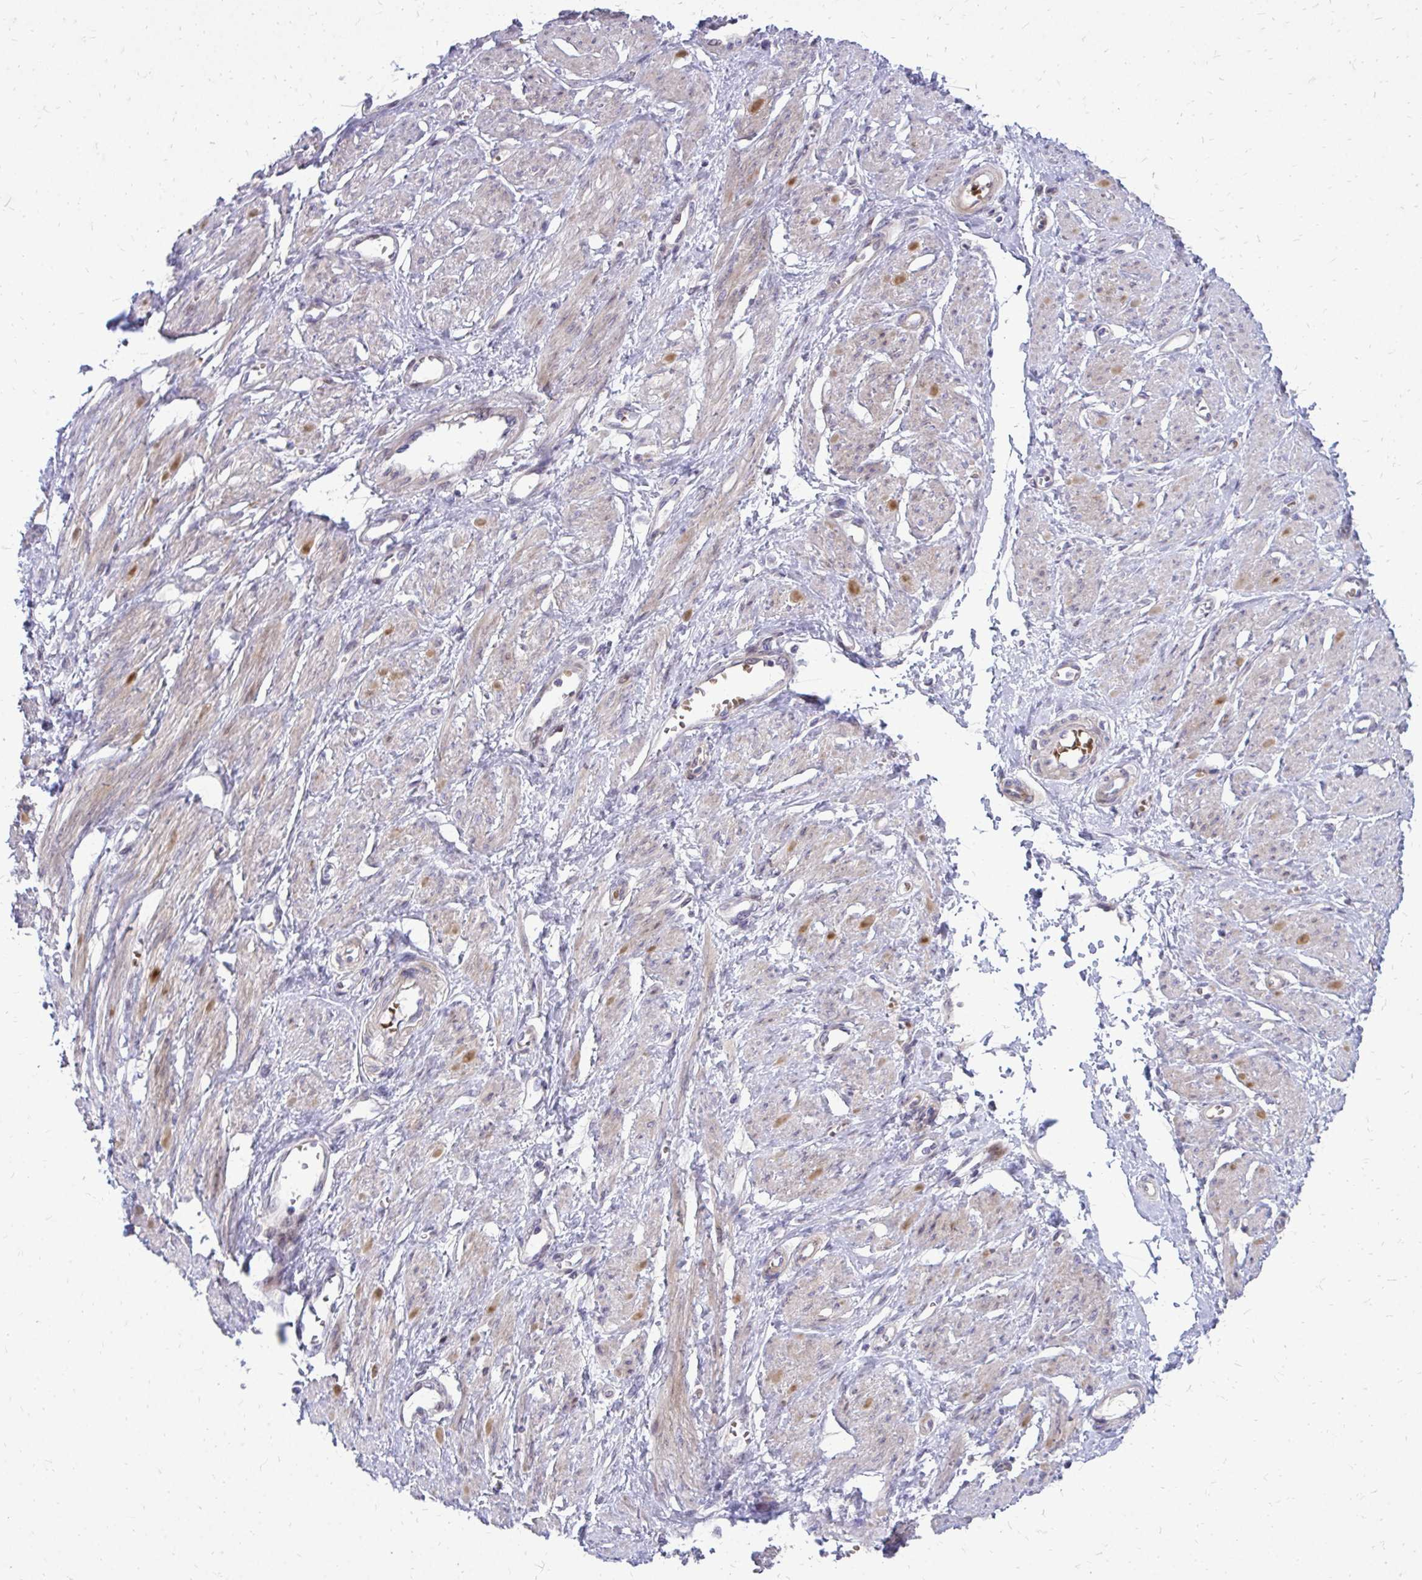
{"staining": {"intensity": "moderate", "quantity": "<25%", "location": "cytoplasmic/membranous,nuclear"}, "tissue": "smooth muscle", "cell_type": "Smooth muscle cells", "image_type": "normal", "snomed": [{"axis": "morphology", "description": "Normal tissue, NOS"}, {"axis": "topography", "description": "Smooth muscle"}, {"axis": "topography", "description": "Uterus"}], "caption": "Smooth muscle cells demonstrate moderate cytoplasmic/membranous,nuclear positivity in about <25% of cells in benign smooth muscle. Immunohistochemistry (ihc) stains the protein of interest in brown and the nuclei are stained blue.", "gene": "PPDPFL", "patient": {"sex": "female", "age": 39}}